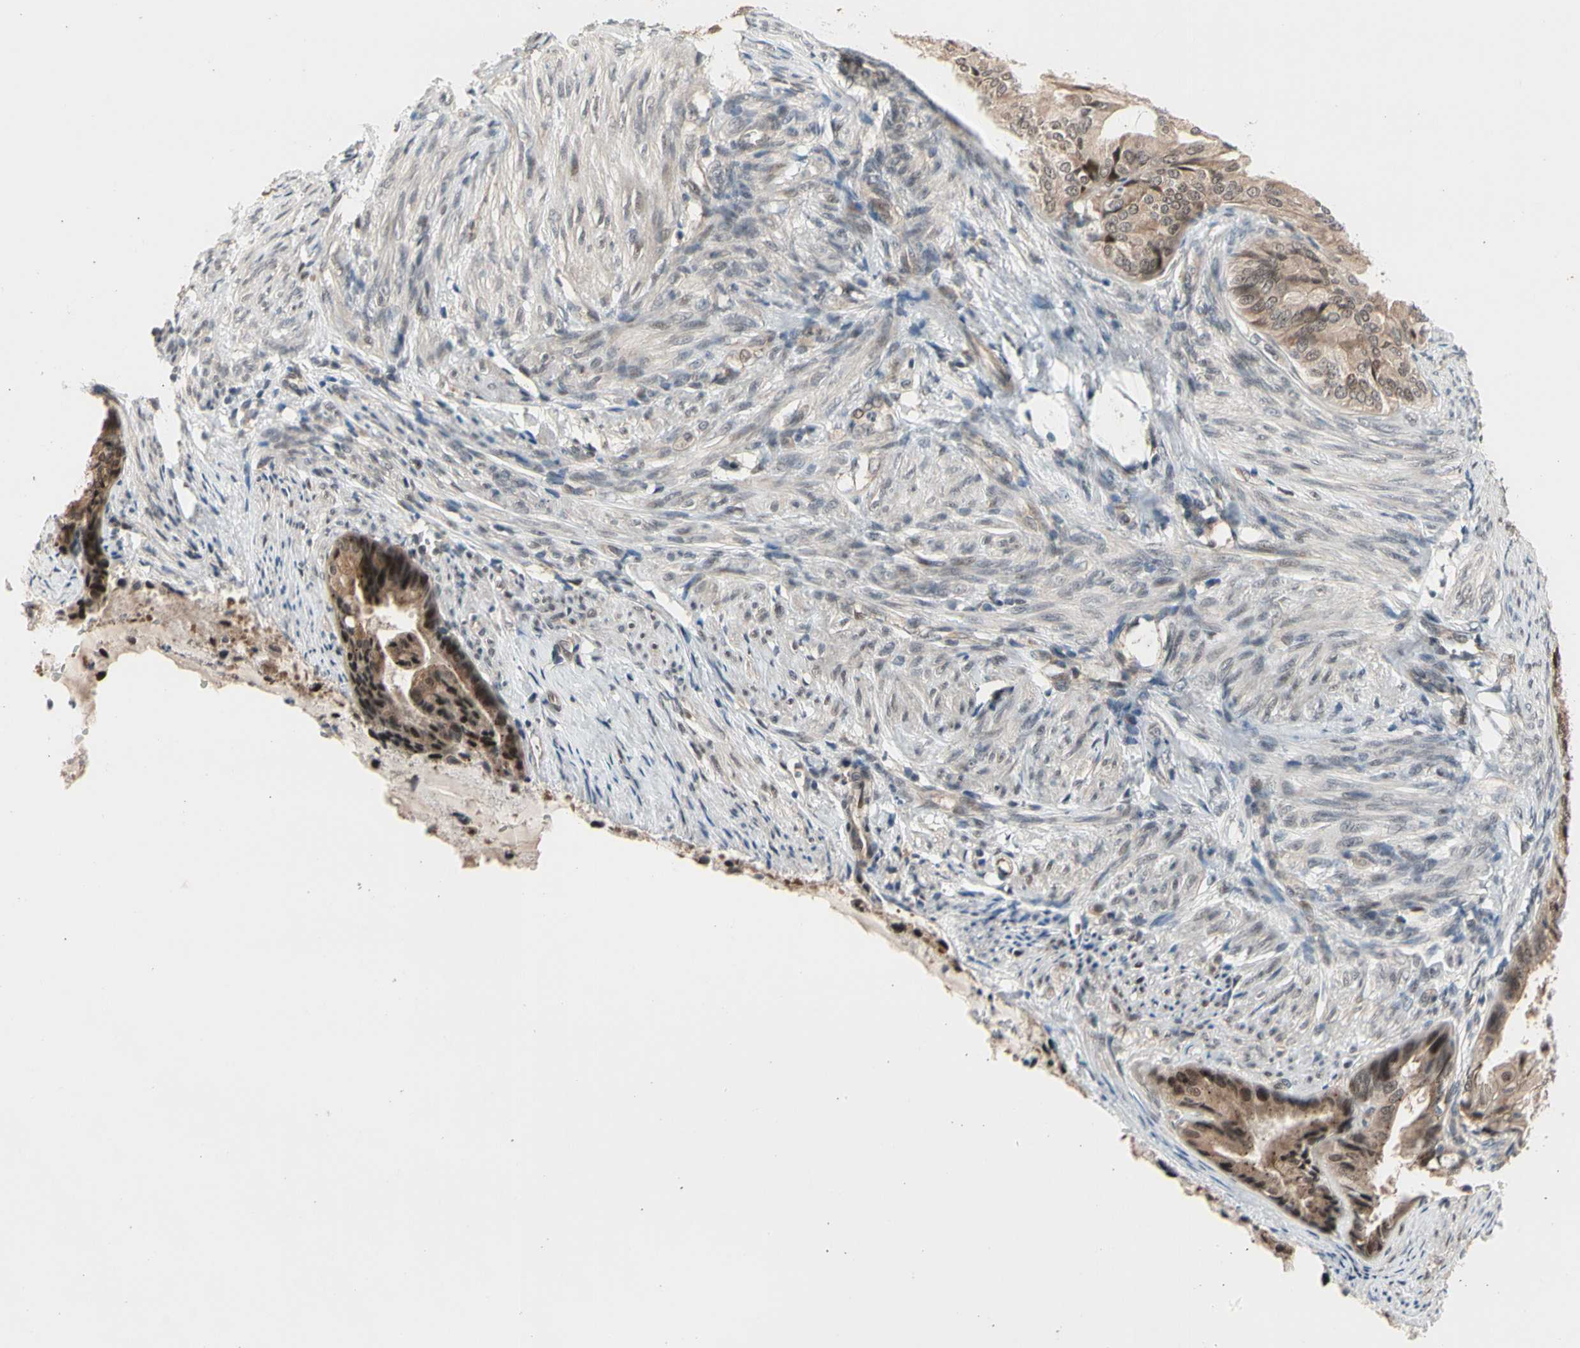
{"staining": {"intensity": "moderate", "quantity": ">75%", "location": "cytoplasmic/membranous"}, "tissue": "endometrial cancer", "cell_type": "Tumor cells", "image_type": "cancer", "snomed": [{"axis": "morphology", "description": "Adenocarcinoma, NOS"}, {"axis": "topography", "description": "Endometrium"}], "caption": "Immunohistochemical staining of endometrial cancer displays medium levels of moderate cytoplasmic/membranous protein positivity in about >75% of tumor cells.", "gene": "NGEF", "patient": {"sex": "female", "age": 86}}